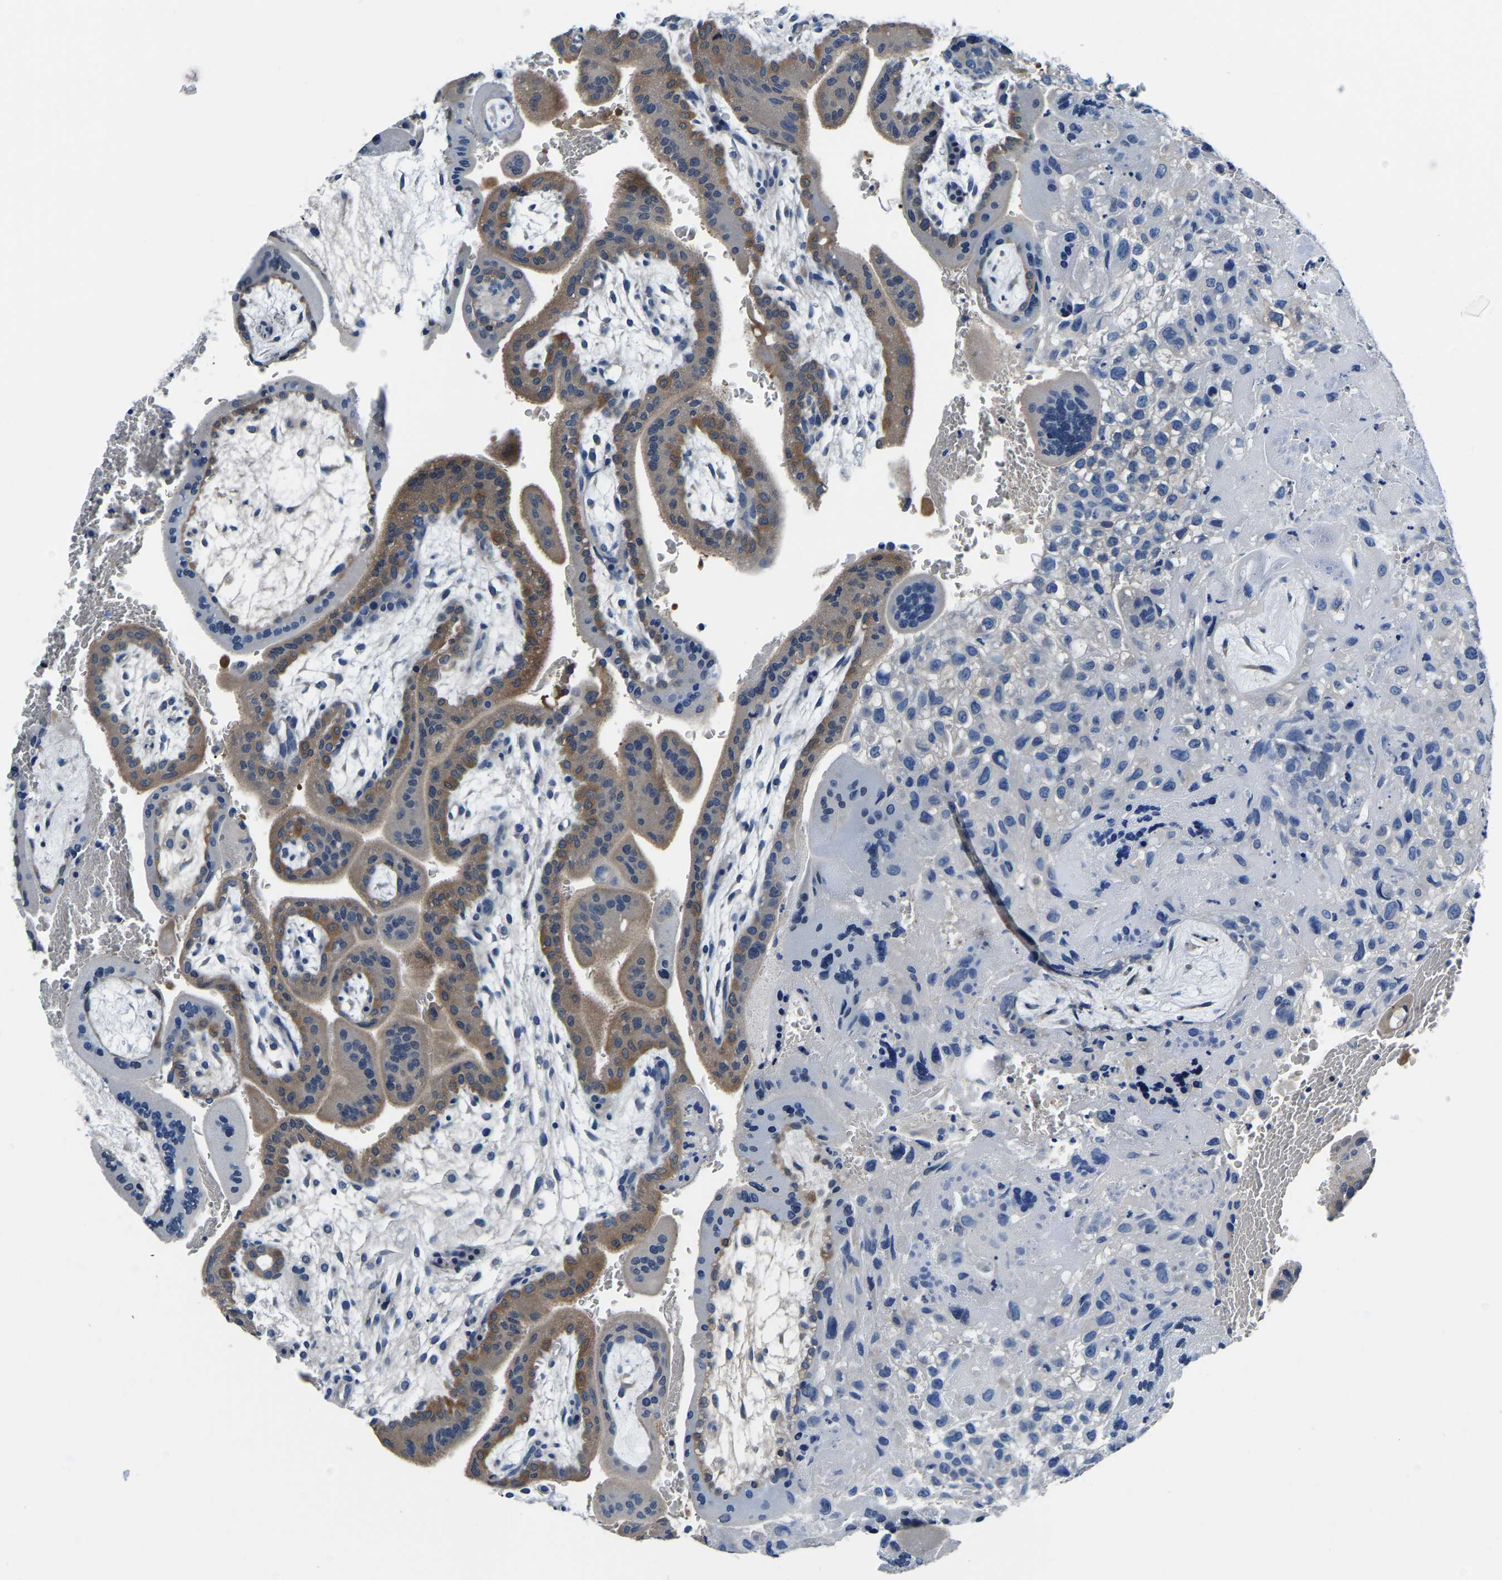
{"staining": {"intensity": "weak", "quantity": "<25%", "location": "cytoplasmic/membranous"}, "tissue": "placenta", "cell_type": "Decidual cells", "image_type": "normal", "snomed": [{"axis": "morphology", "description": "Normal tissue, NOS"}, {"axis": "topography", "description": "Placenta"}], "caption": "Human placenta stained for a protein using immunohistochemistry (IHC) reveals no positivity in decidual cells.", "gene": "ACO1", "patient": {"sex": "female", "age": 35}}